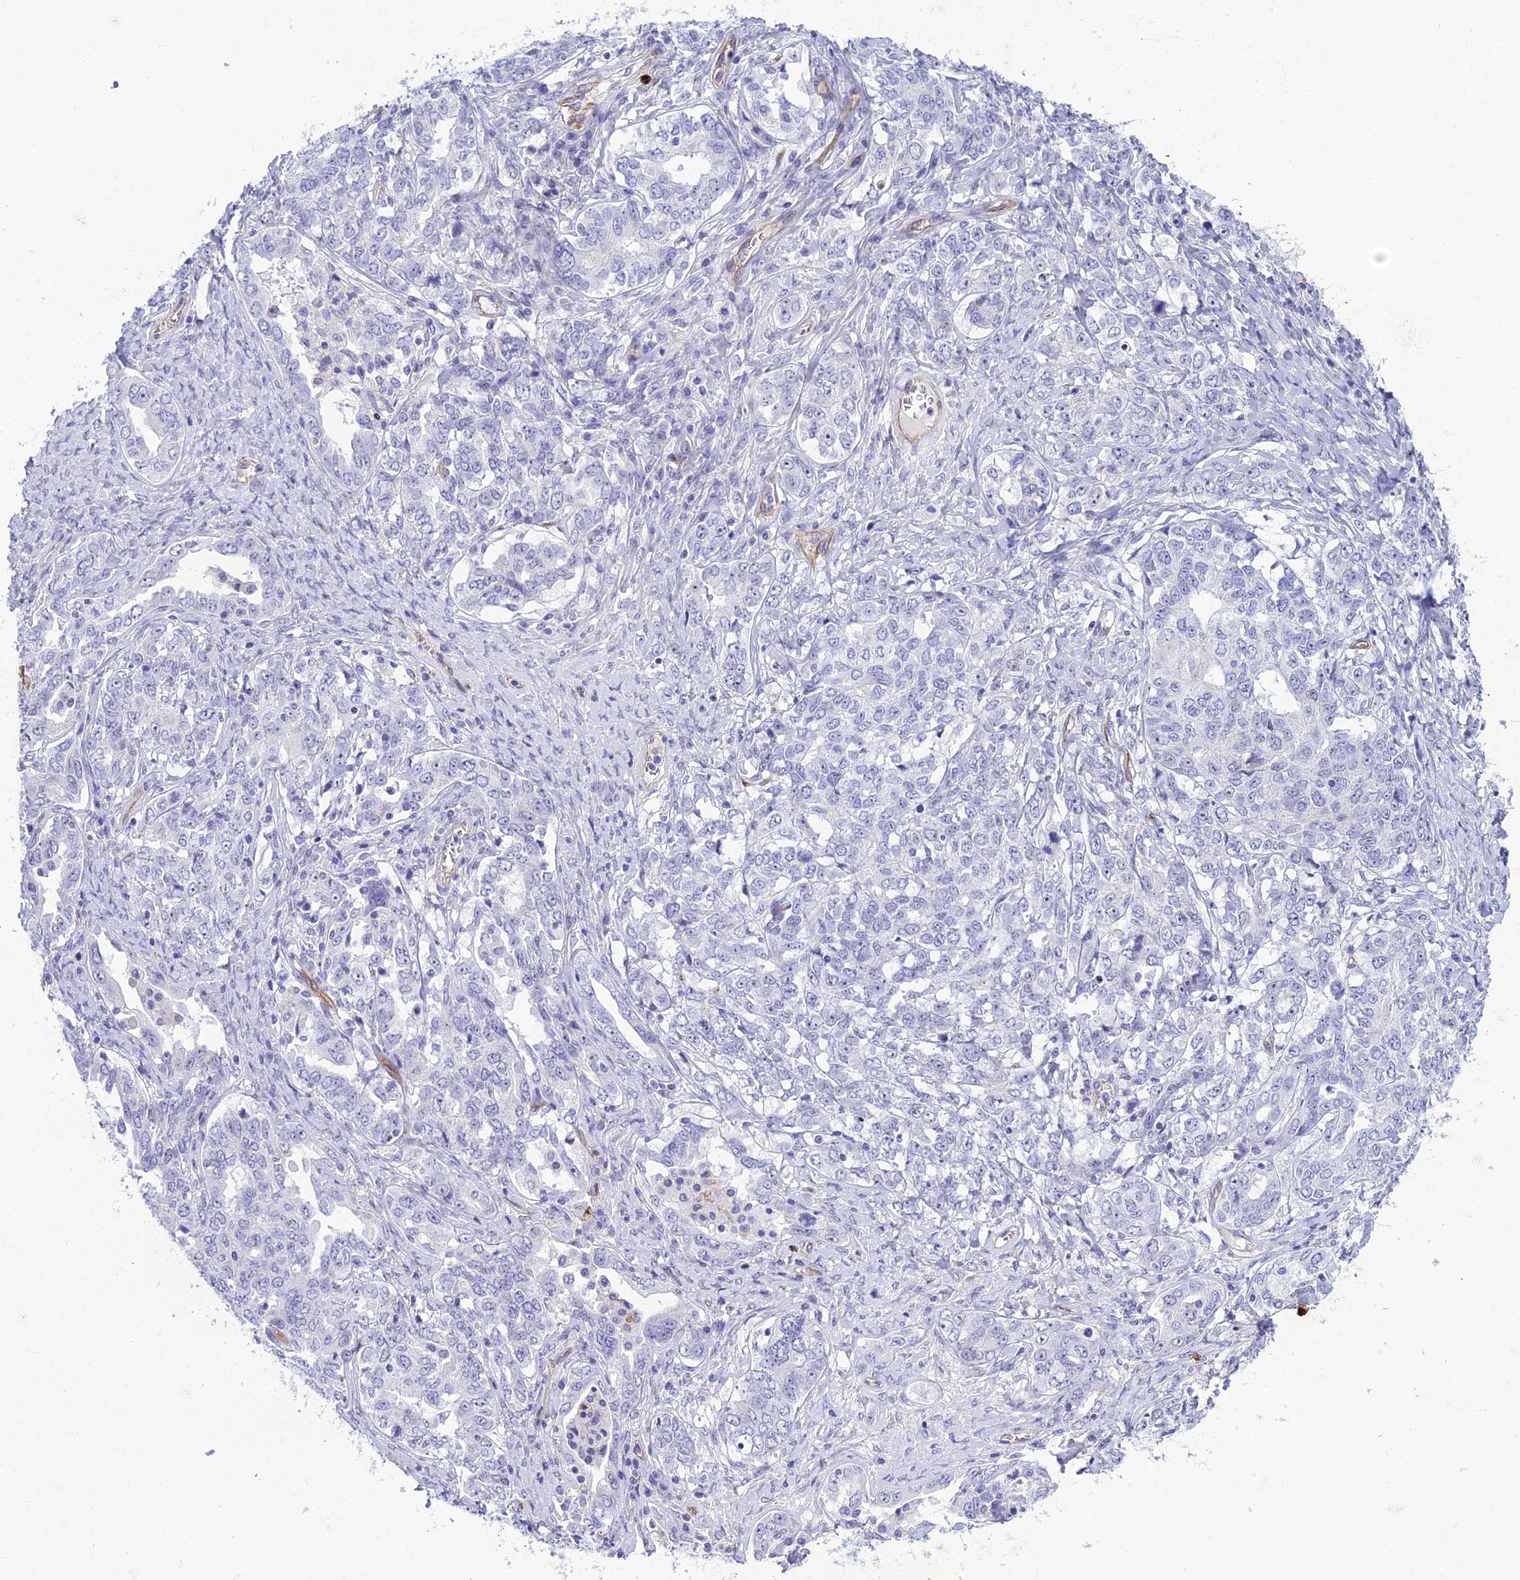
{"staining": {"intensity": "negative", "quantity": "none", "location": "none"}, "tissue": "ovarian cancer", "cell_type": "Tumor cells", "image_type": "cancer", "snomed": [{"axis": "morphology", "description": "Carcinoma, endometroid"}, {"axis": "topography", "description": "Ovary"}], "caption": "Endometroid carcinoma (ovarian) stained for a protein using immunohistochemistry (IHC) demonstrates no expression tumor cells.", "gene": "BBS7", "patient": {"sex": "female", "age": 62}}